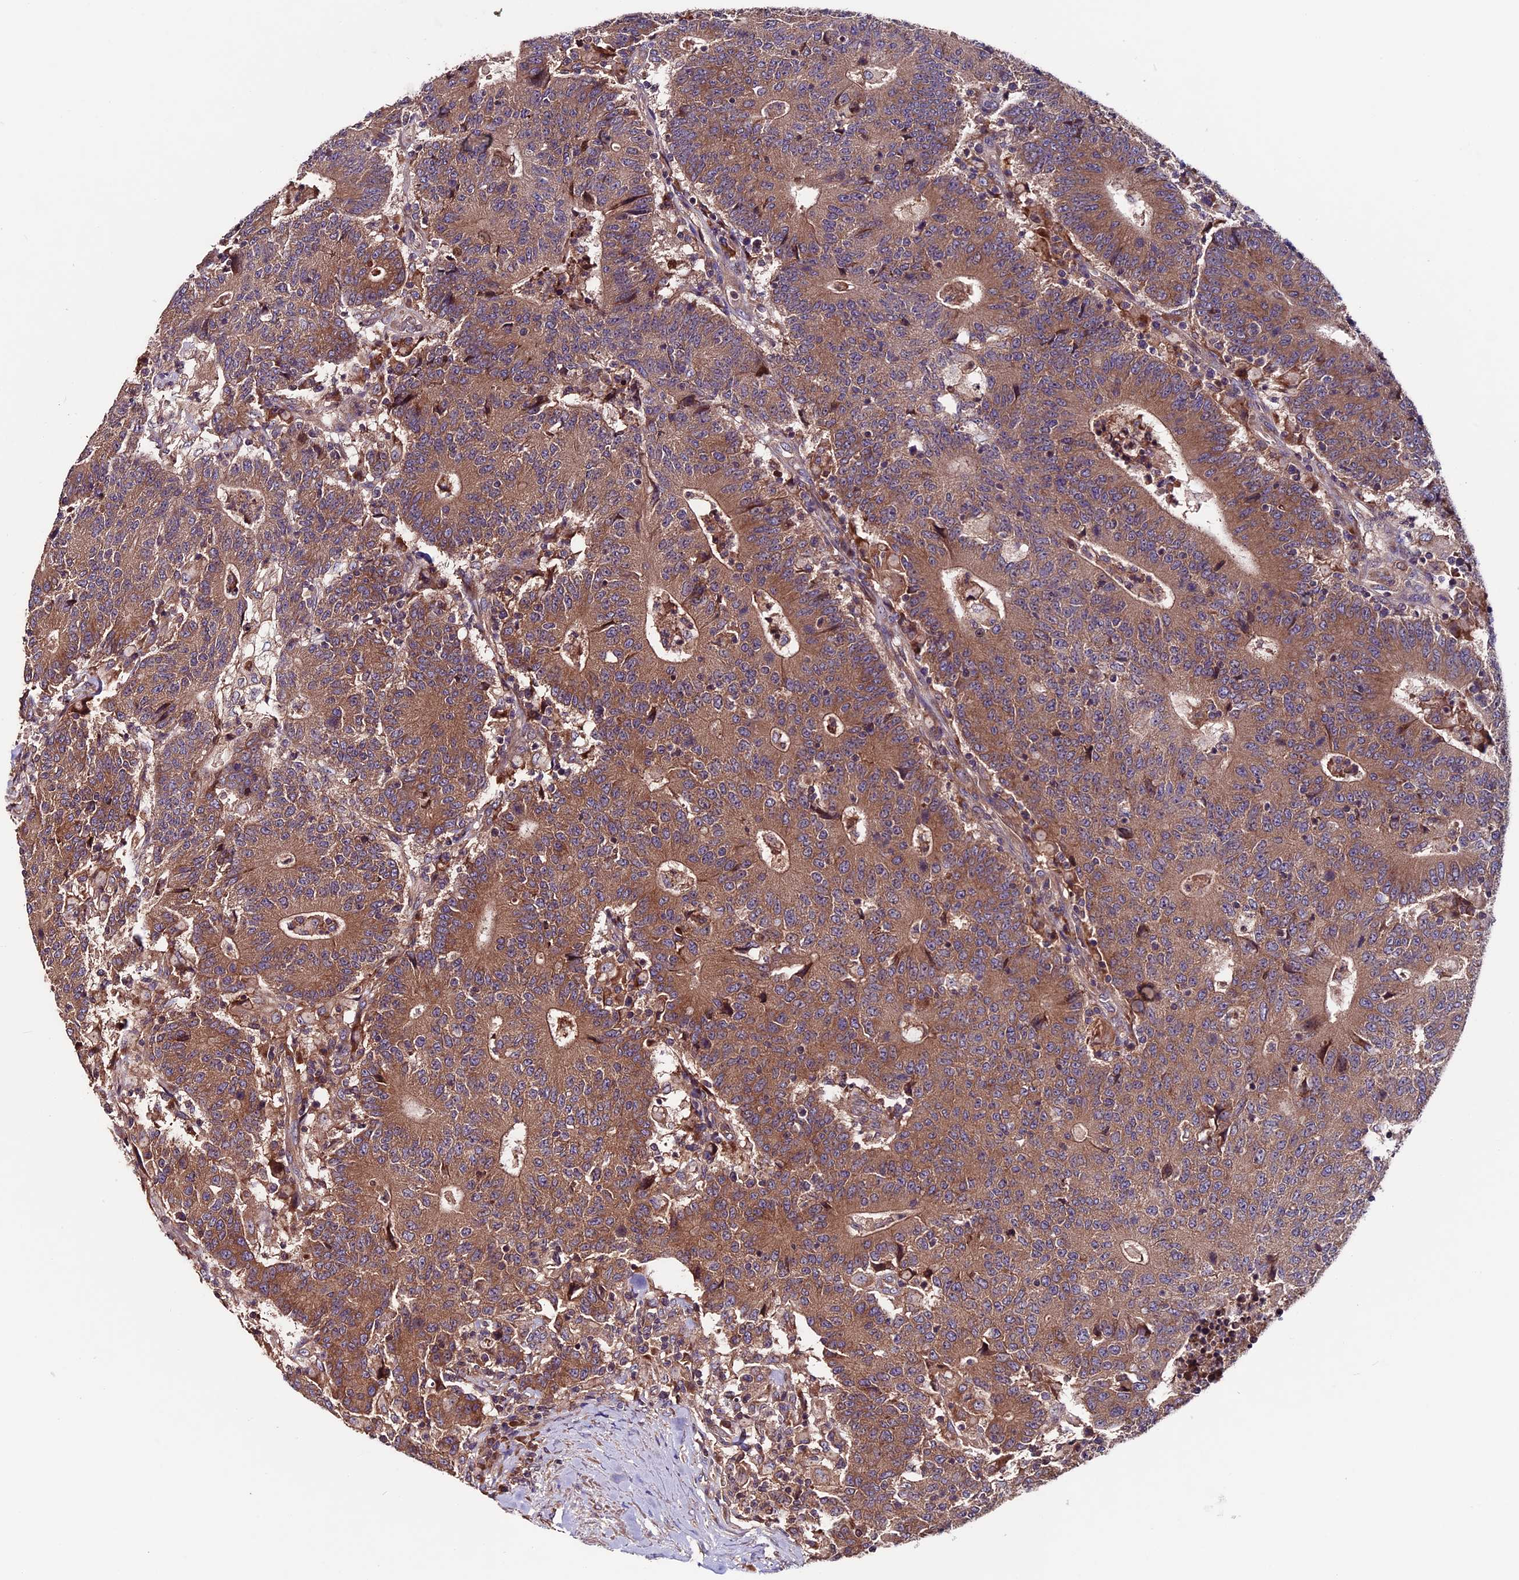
{"staining": {"intensity": "moderate", "quantity": ">75%", "location": "cytoplasmic/membranous"}, "tissue": "colorectal cancer", "cell_type": "Tumor cells", "image_type": "cancer", "snomed": [{"axis": "morphology", "description": "Adenocarcinoma, NOS"}, {"axis": "topography", "description": "Colon"}], "caption": "Immunohistochemistry photomicrograph of neoplastic tissue: colorectal cancer (adenocarcinoma) stained using immunohistochemistry shows medium levels of moderate protein expression localized specifically in the cytoplasmic/membranous of tumor cells, appearing as a cytoplasmic/membranous brown color.", "gene": "ZNF598", "patient": {"sex": "female", "age": 75}}